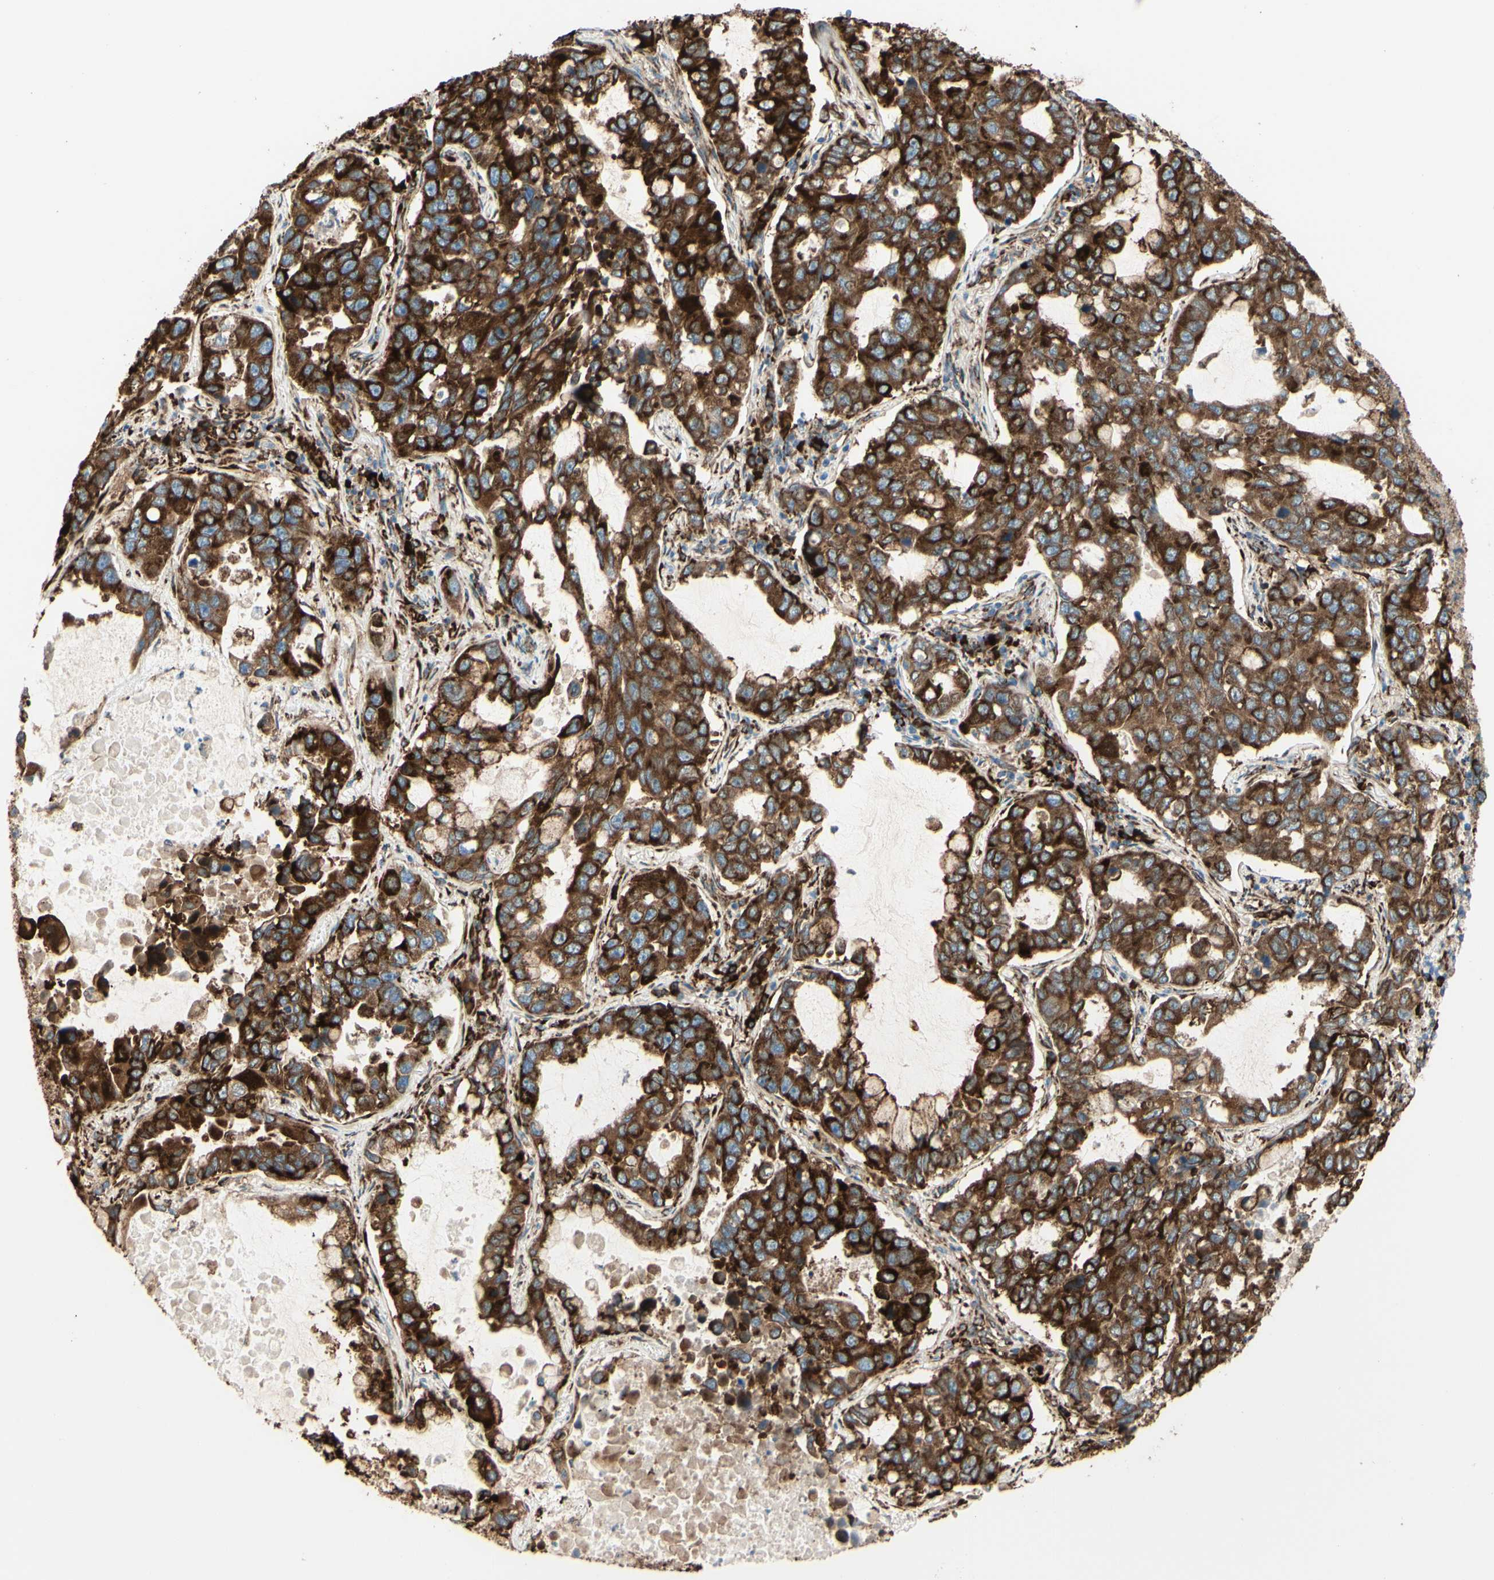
{"staining": {"intensity": "strong", "quantity": ">75%", "location": "cytoplasmic/membranous"}, "tissue": "lung cancer", "cell_type": "Tumor cells", "image_type": "cancer", "snomed": [{"axis": "morphology", "description": "Adenocarcinoma, NOS"}, {"axis": "topography", "description": "Lung"}], "caption": "Adenocarcinoma (lung) was stained to show a protein in brown. There is high levels of strong cytoplasmic/membranous staining in approximately >75% of tumor cells.", "gene": "RRBP1", "patient": {"sex": "male", "age": 64}}